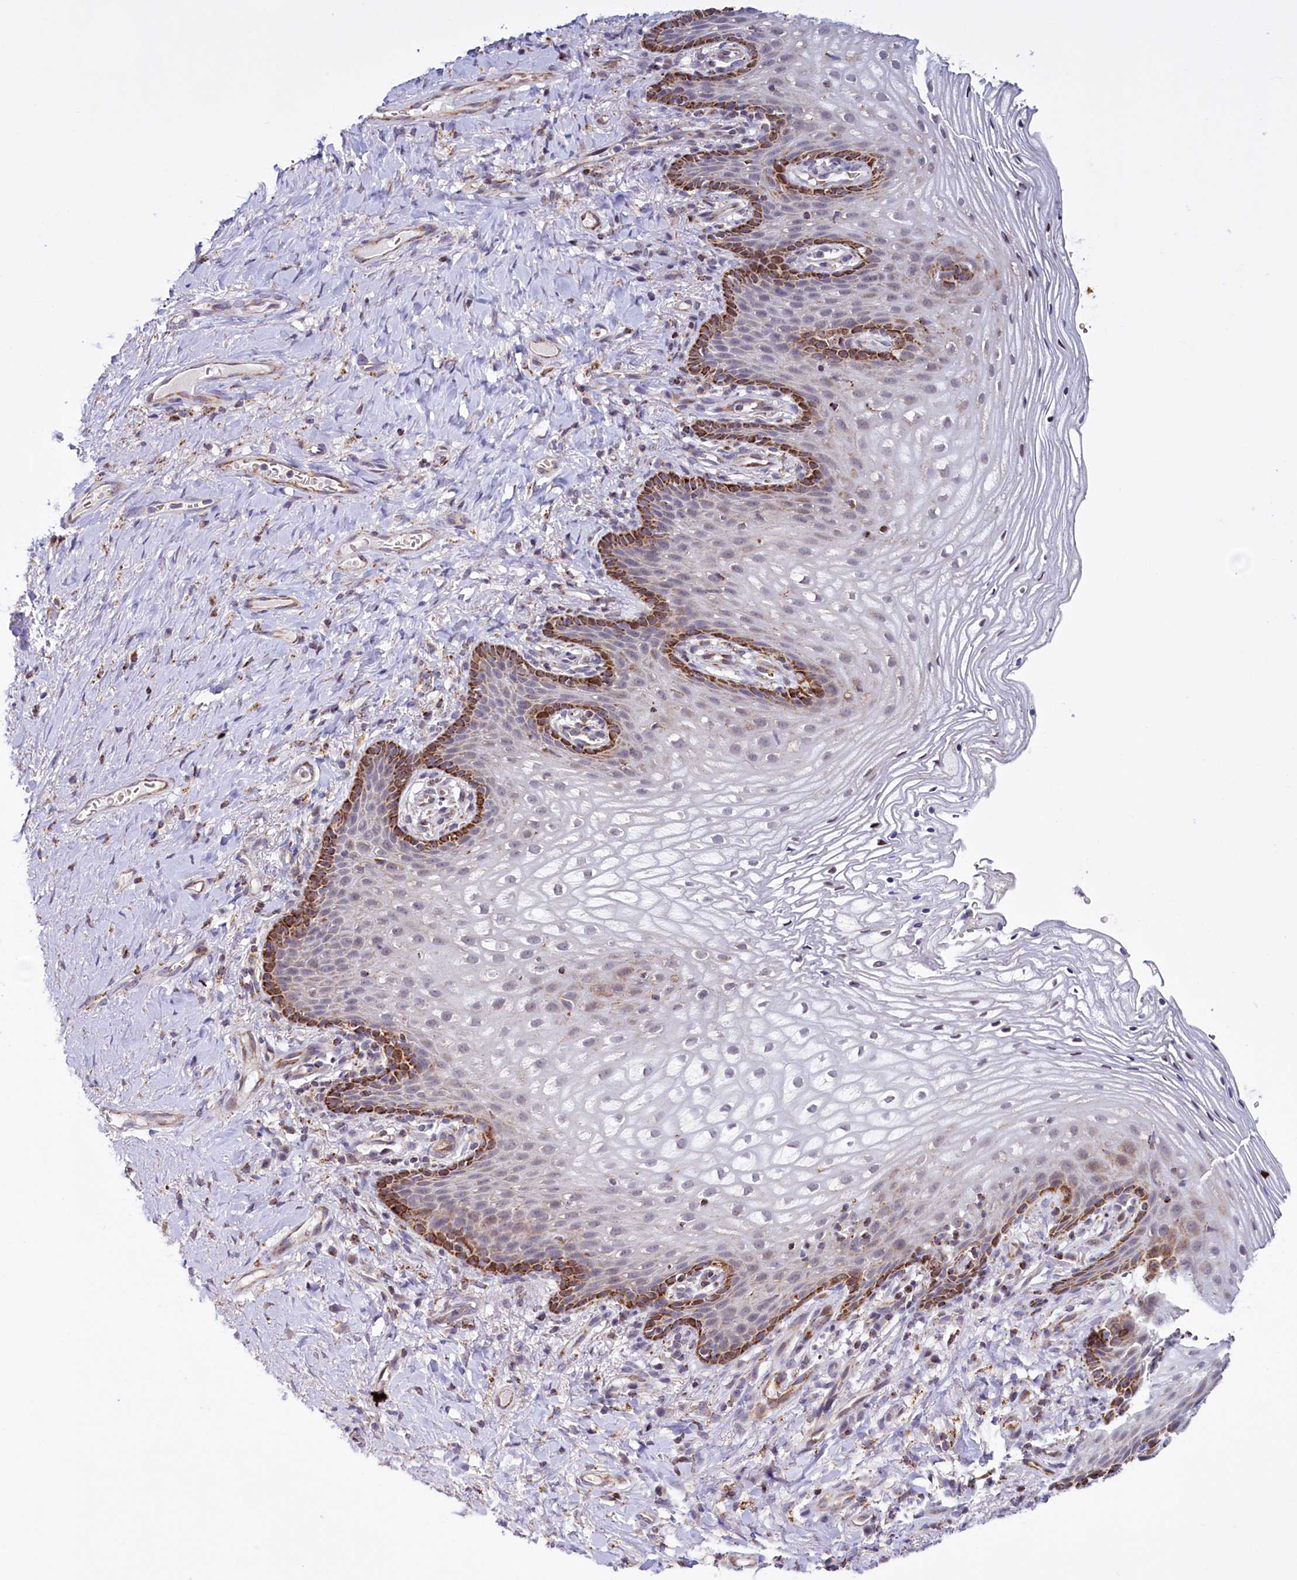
{"staining": {"intensity": "strong", "quantity": "<25%", "location": "cytoplasmic/membranous"}, "tissue": "vagina", "cell_type": "Squamous epithelial cells", "image_type": "normal", "snomed": [{"axis": "morphology", "description": "Normal tissue, NOS"}, {"axis": "topography", "description": "Vagina"}], "caption": "Vagina stained with DAB (3,3'-diaminobenzidine) immunohistochemistry demonstrates medium levels of strong cytoplasmic/membranous expression in about <25% of squamous epithelial cells.", "gene": "DYNC2H1", "patient": {"sex": "female", "age": 60}}